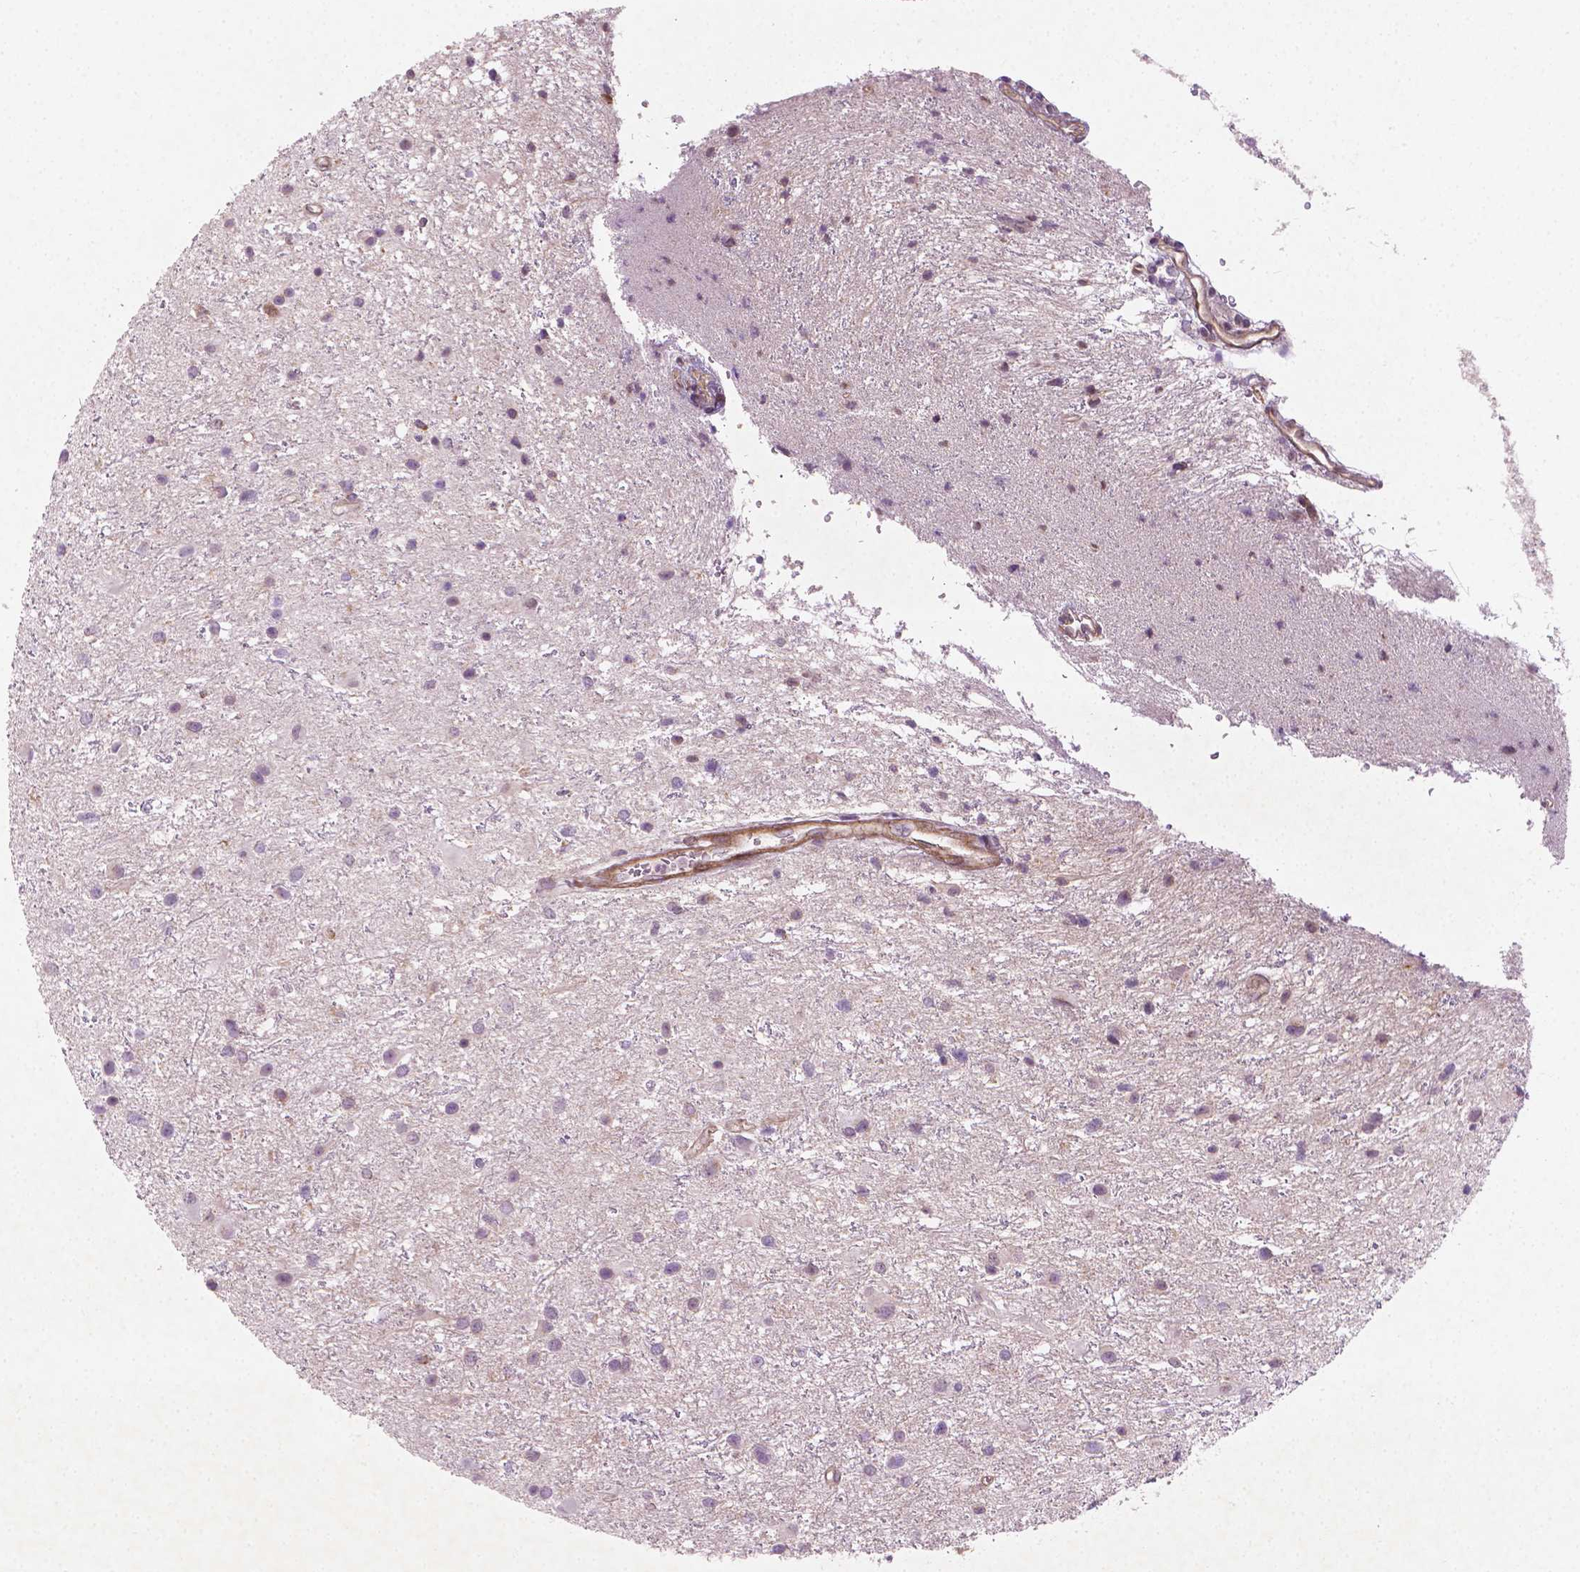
{"staining": {"intensity": "negative", "quantity": "none", "location": "none"}, "tissue": "glioma", "cell_type": "Tumor cells", "image_type": "cancer", "snomed": [{"axis": "morphology", "description": "Glioma, malignant, Low grade"}, {"axis": "topography", "description": "Brain"}], "caption": "DAB (3,3'-diaminobenzidine) immunohistochemical staining of low-grade glioma (malignant) shows no significant staining in tumor cells.", "gene": "TCHP", "patient": {"sex": "female", "age": 32}}